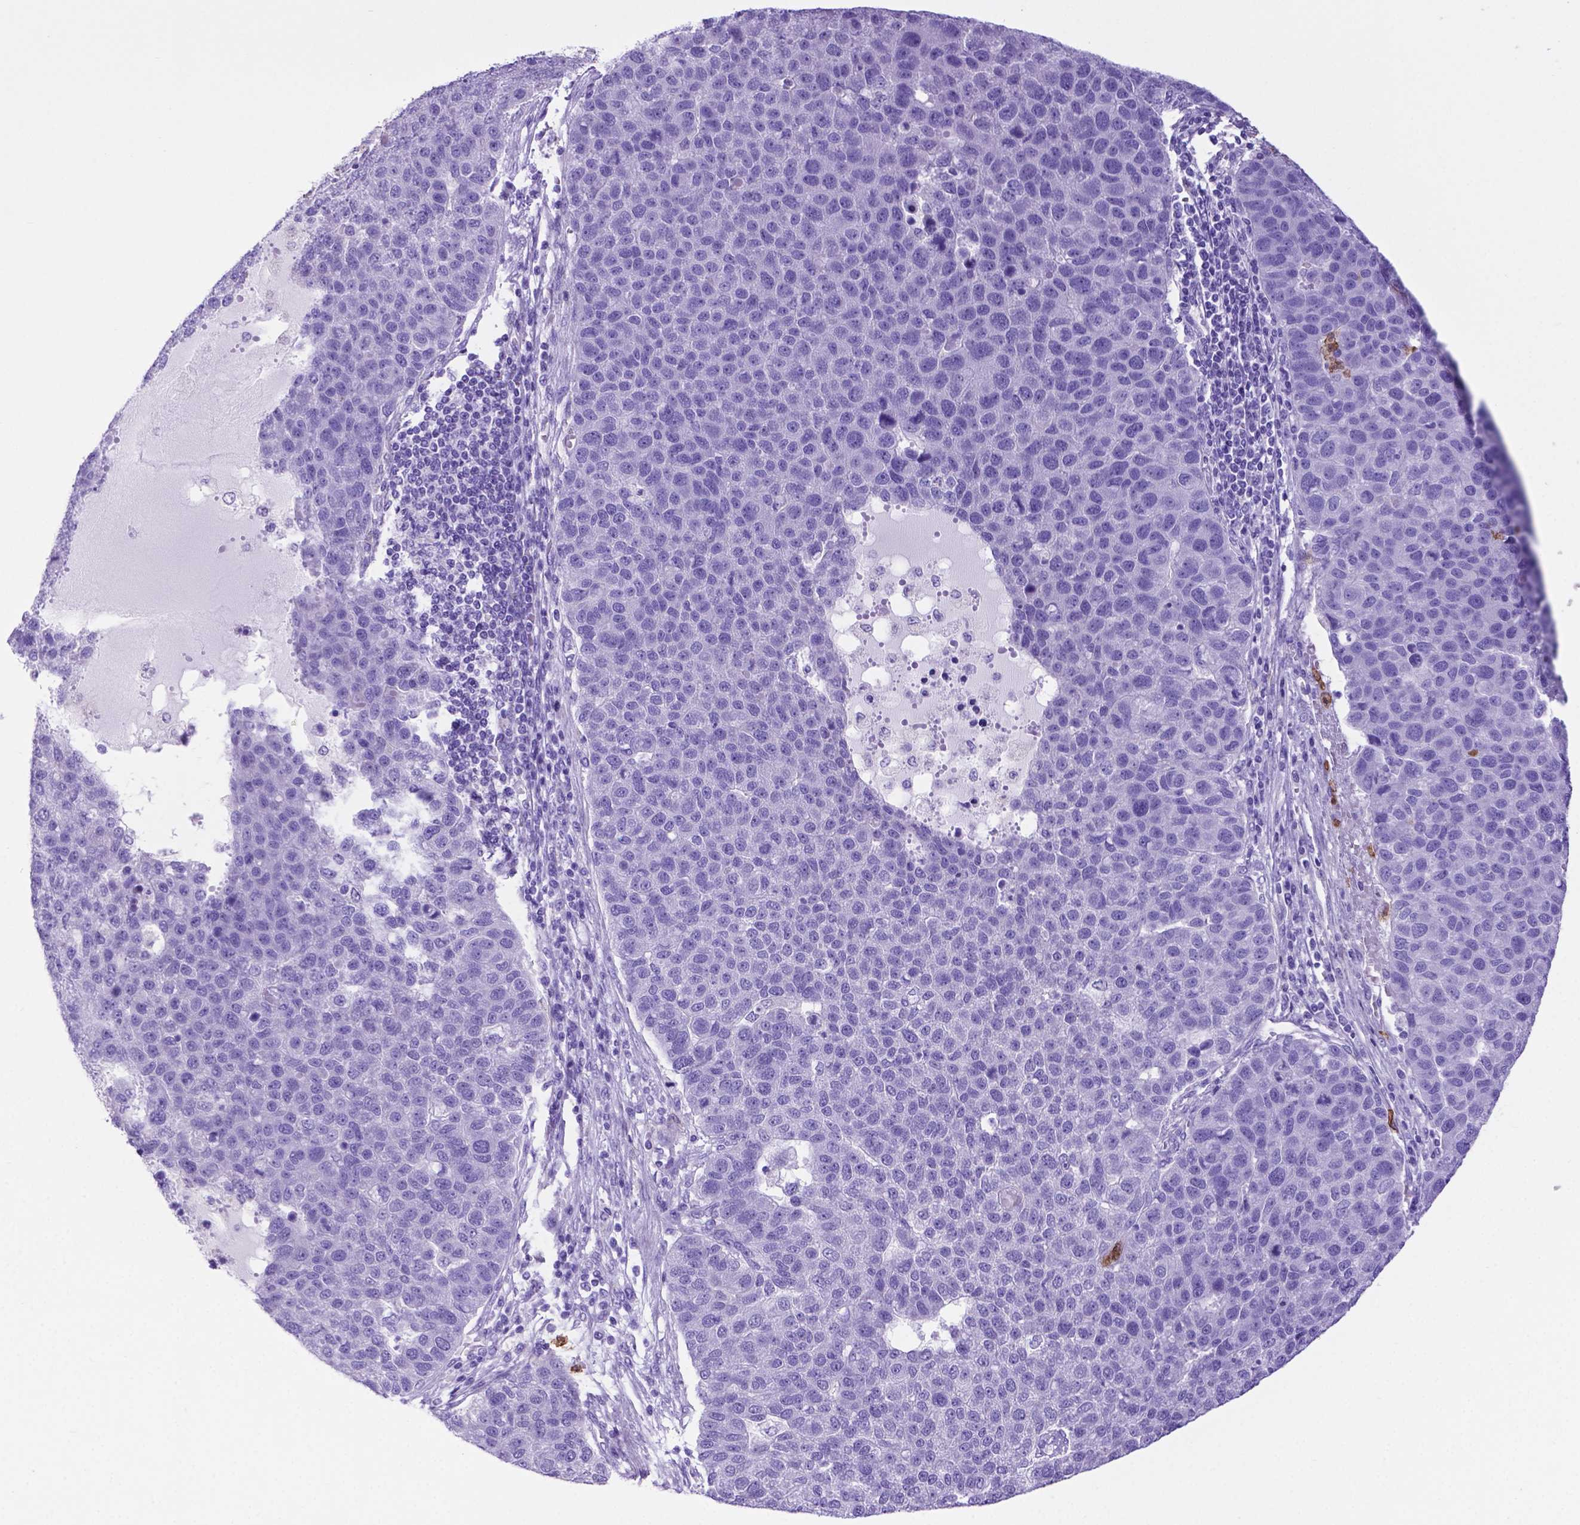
{"staining": {"intensity": "negative", "quantity": "none", "location": "none"}, "tissue": "pancreatic cancer", "cell_type": "Tumor cells", "image_type": "cancer", "snomed": [{"axis": "morphology", "description": "Adenocarcinoma, NOS"}, {"axis": "topography", "description": "Pancreas"}], "caption": "High power microscopy histopathology image of an immunohistochemistry micrograph of adenocarcinoma (pancreatic), revealing no significant expression in tumor cells. (DAB IHC, high magnification).", "gene": "LZTR1", "patient": {"sex": "female", "age": 61}}